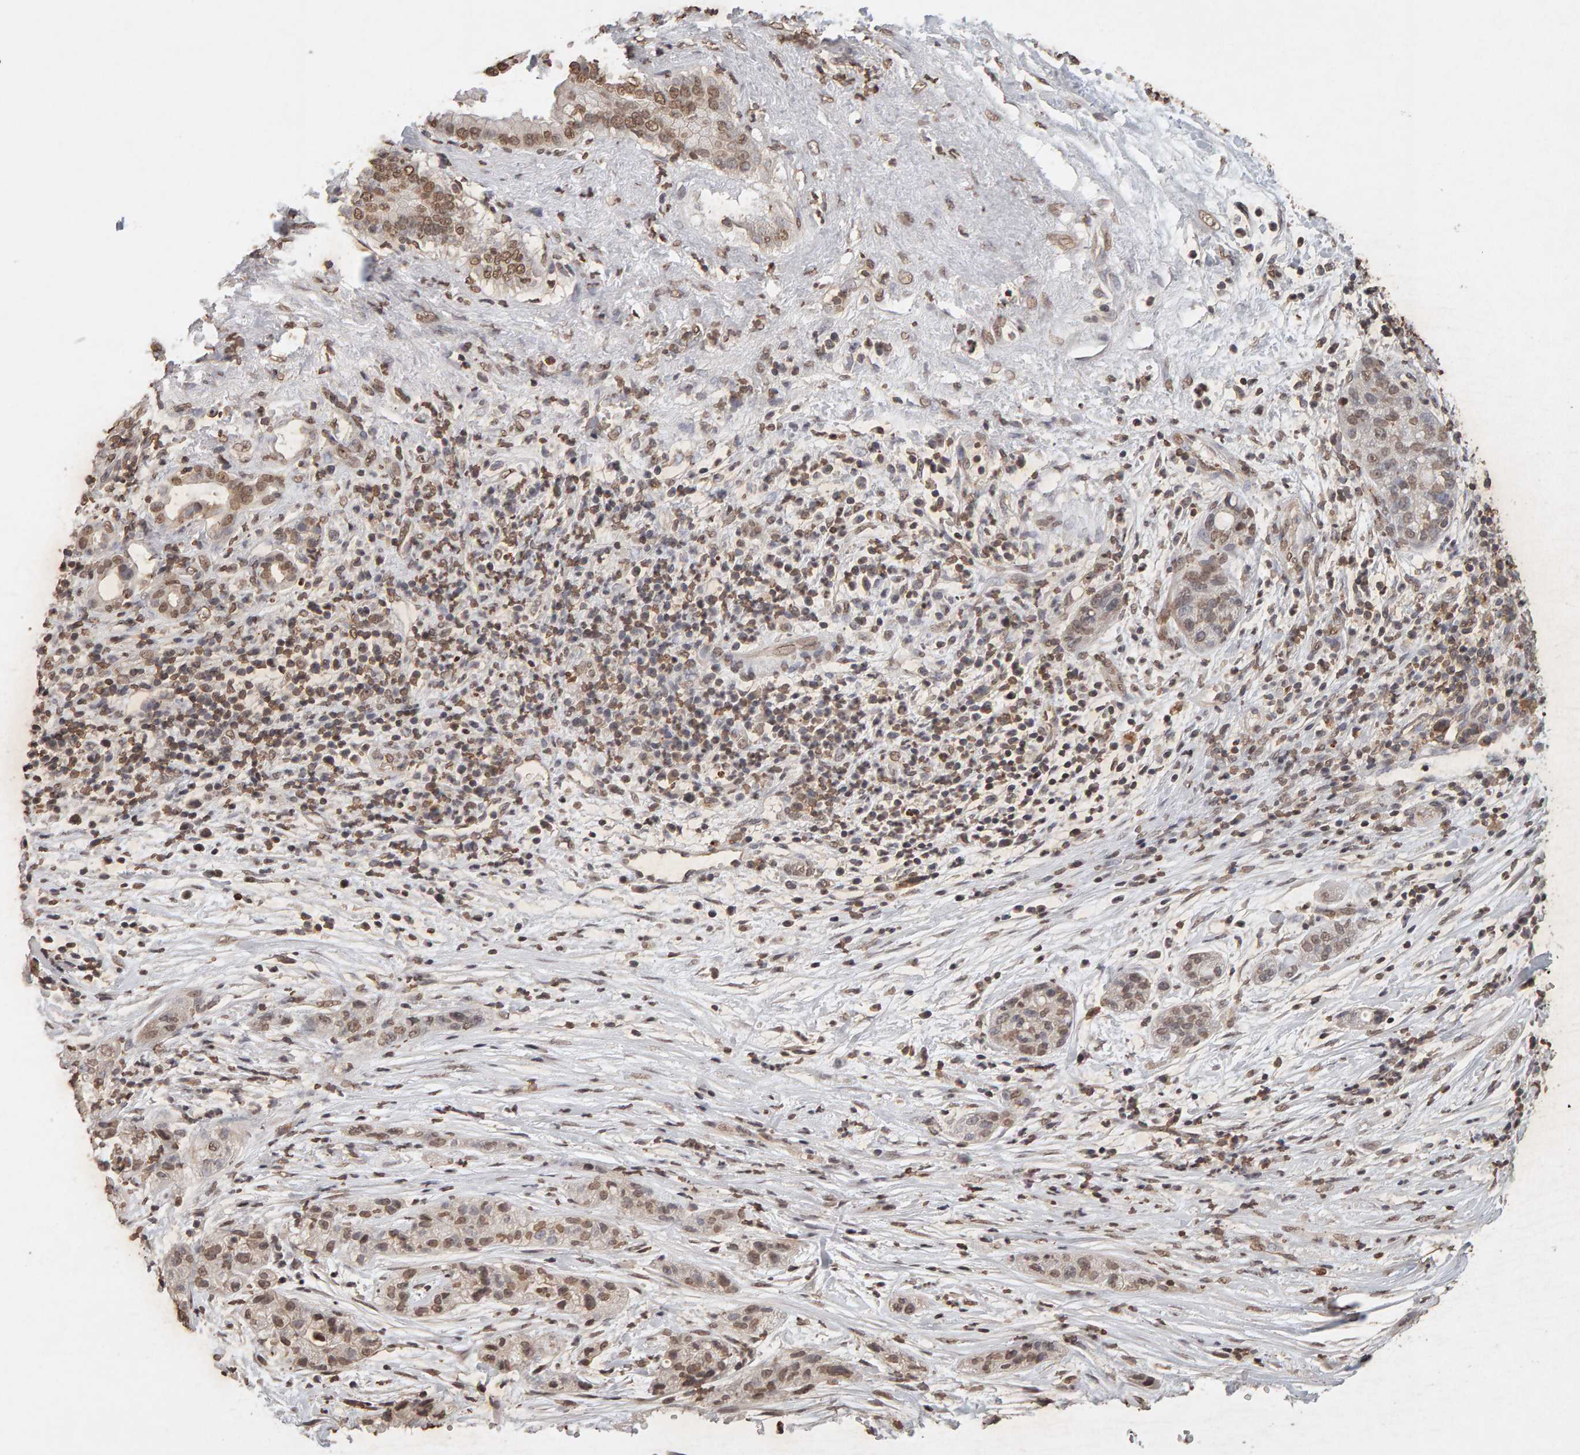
{"staining": {"intensity": "moderate", "quantity": ">75%", "location": "nuclear"}, "tissue": "pancreatic cancer", "cell_type": "Tumor cells", "image_type": "cancer", "snomed": [{"axis": "morphology", "description": "Adenocarcinoma, NOS"}, {"axis": "topography", "description": "Pancreas"}], "caption": "IHC photomicrograph of pancreatic cancer (adenocarcinoma) stained for a protein (brown), which shows medium levels of moderate nuclear positivity in about >75% of tumor cells.", "gene": "DNAJB5", "patient": {"sex": "female", "age": 78}}